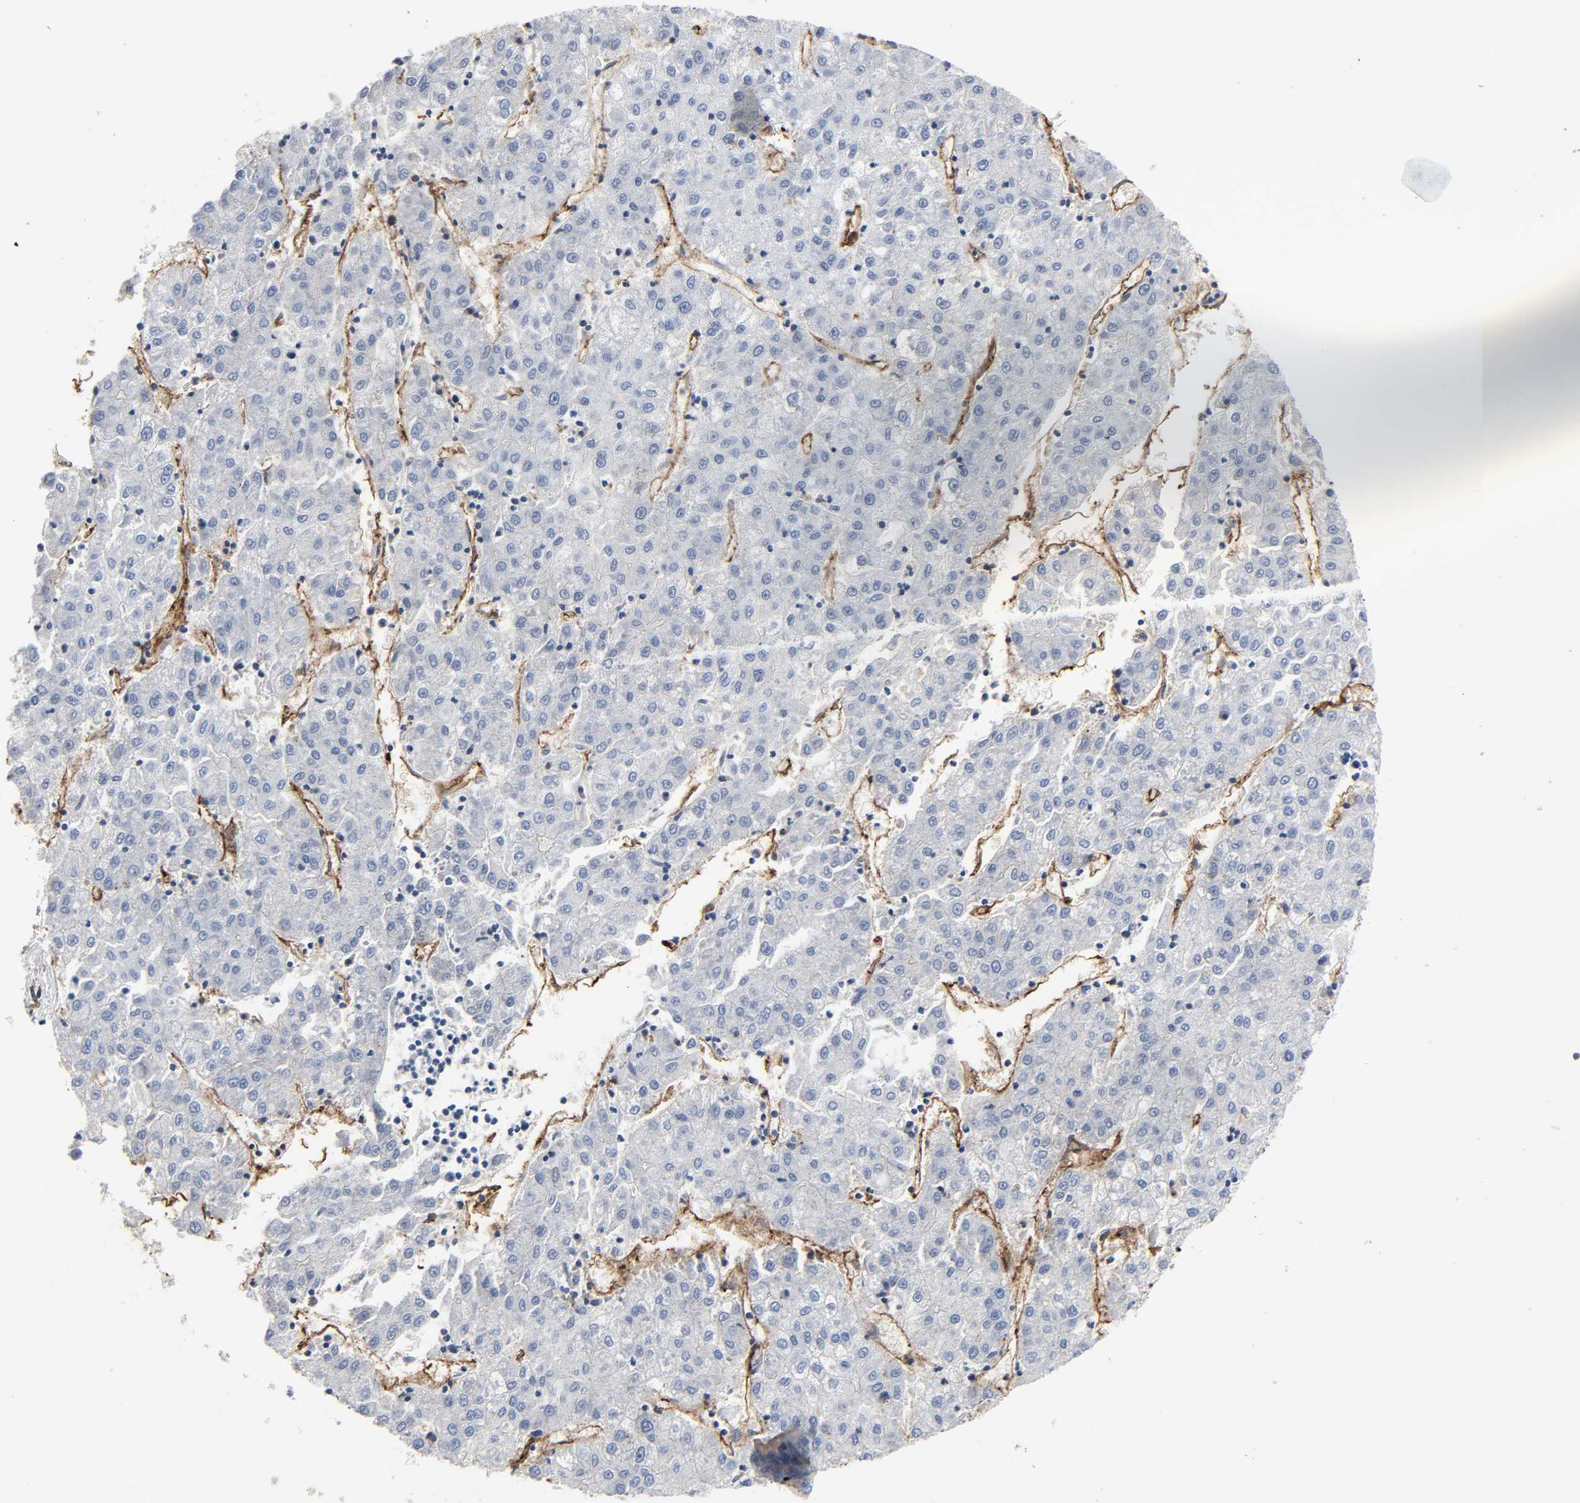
{"staining": {"intensity": "negative", "quantity": "none", "location": "none"}, "tissue": "liver cancer", "cell_type": "Tumor cells", "image_type": "cancer", "snomed": [{"axis": "morphology", "description": "Carcinoma, Hepatocellular, NOS"}, {"axis": "topography", "description": "Liver"}], "caption": "Micrograph shows no protein staining in tumor cells of liver cancer tissue.", "gene": "PECAM1", "patient": {"sex": "male", "age": 72}}